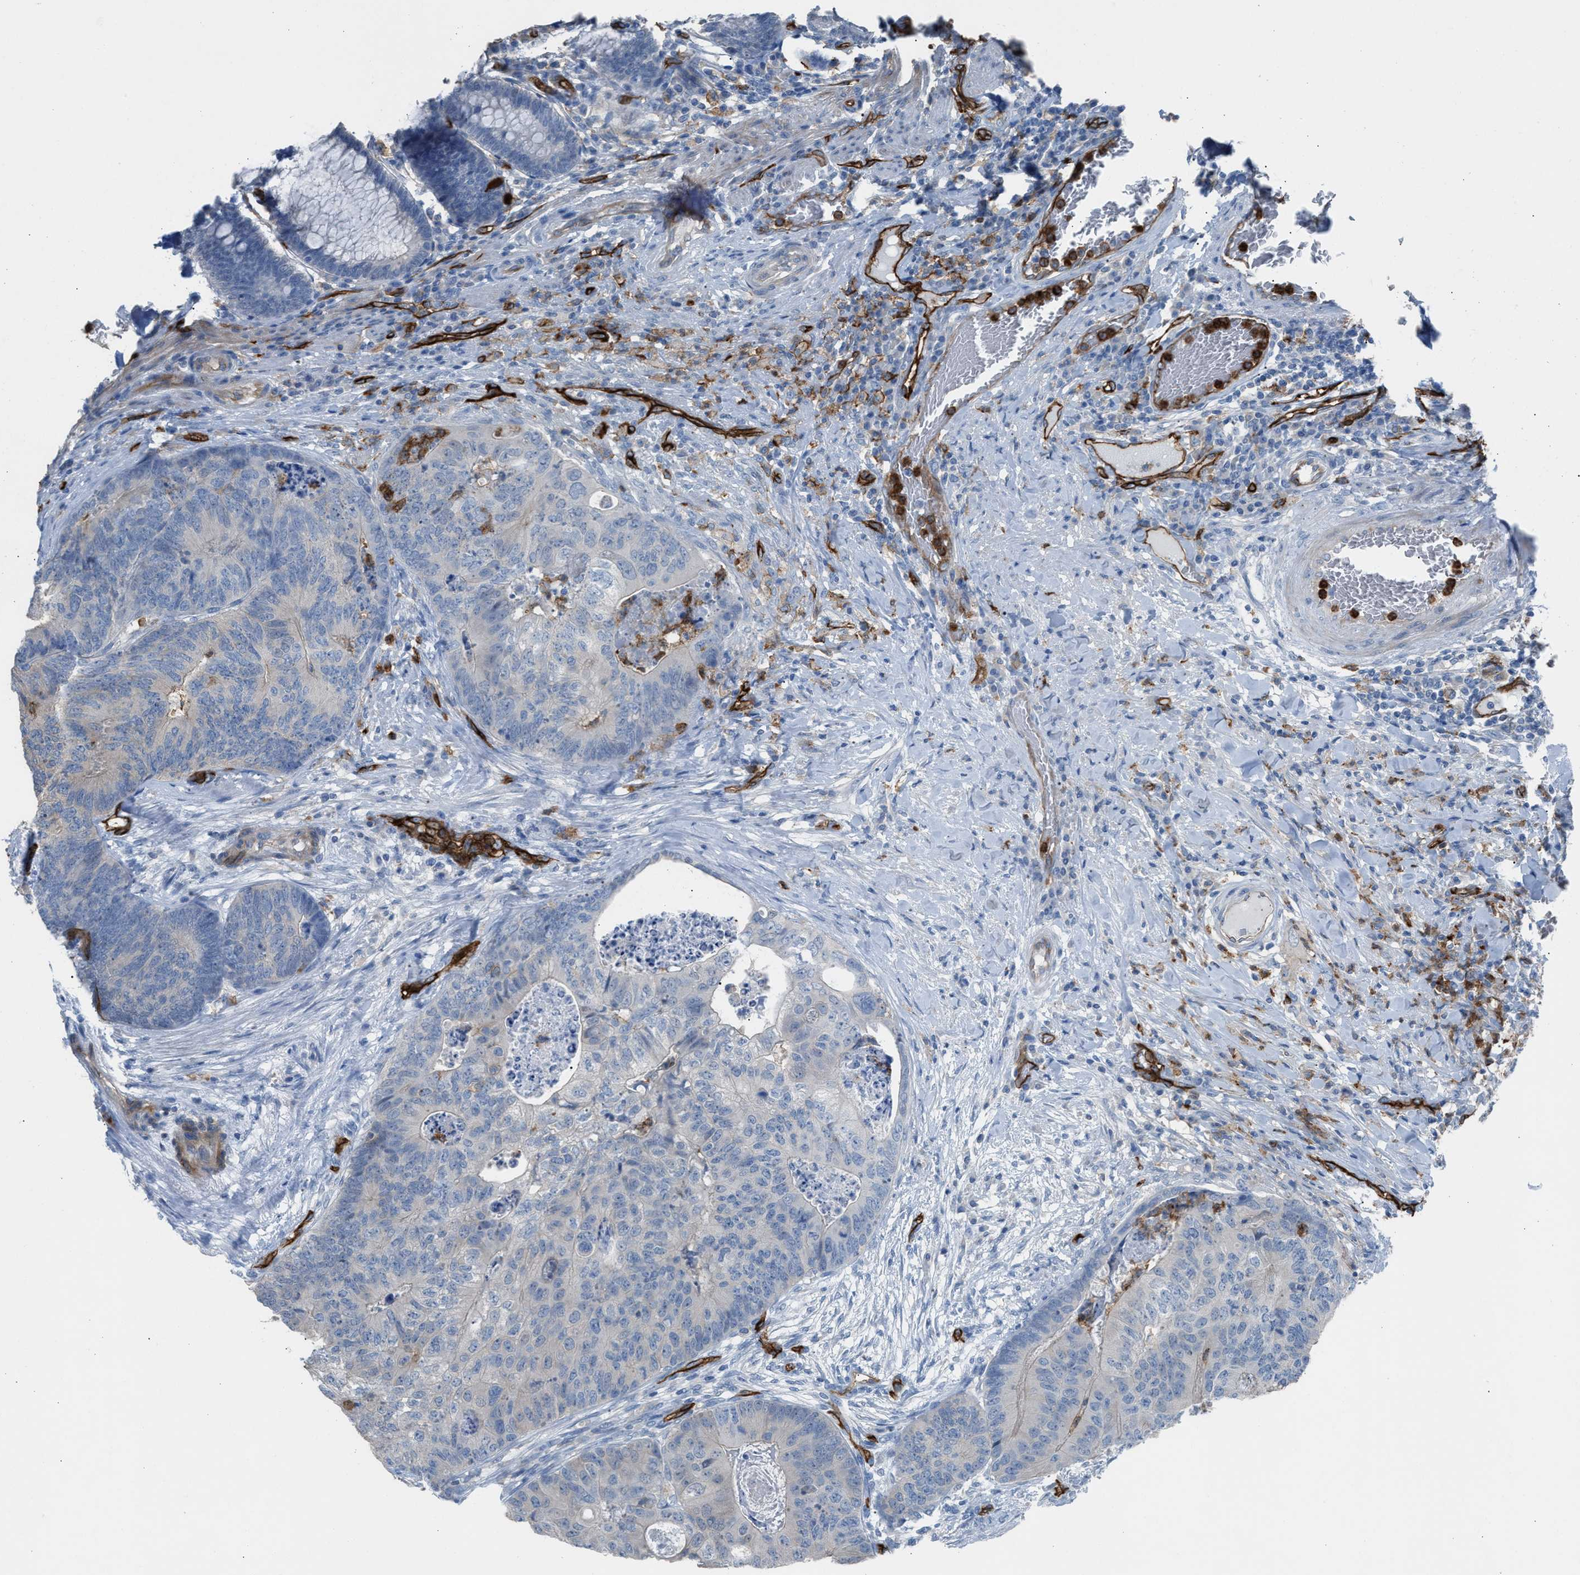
{"staining": {"intensity": "negative", "quantity": "none", "location": "none"}, "tissue": "colorectal cancer", "cell_type": "Tumor cells", "image_type": "cancer", "snomed": [{"axis": "morphology", "description": "Adenocarcinoma, NOS"}, {"axis": "topography", "description": "Colon"}], "caption": "Adenocarcinoma (colorectal) stained for a protein using immunohistochemistry (IHC) displays no staining tumor cells.", "gene": "DYSF", "patient": {"sex": "female", "age": 67}}